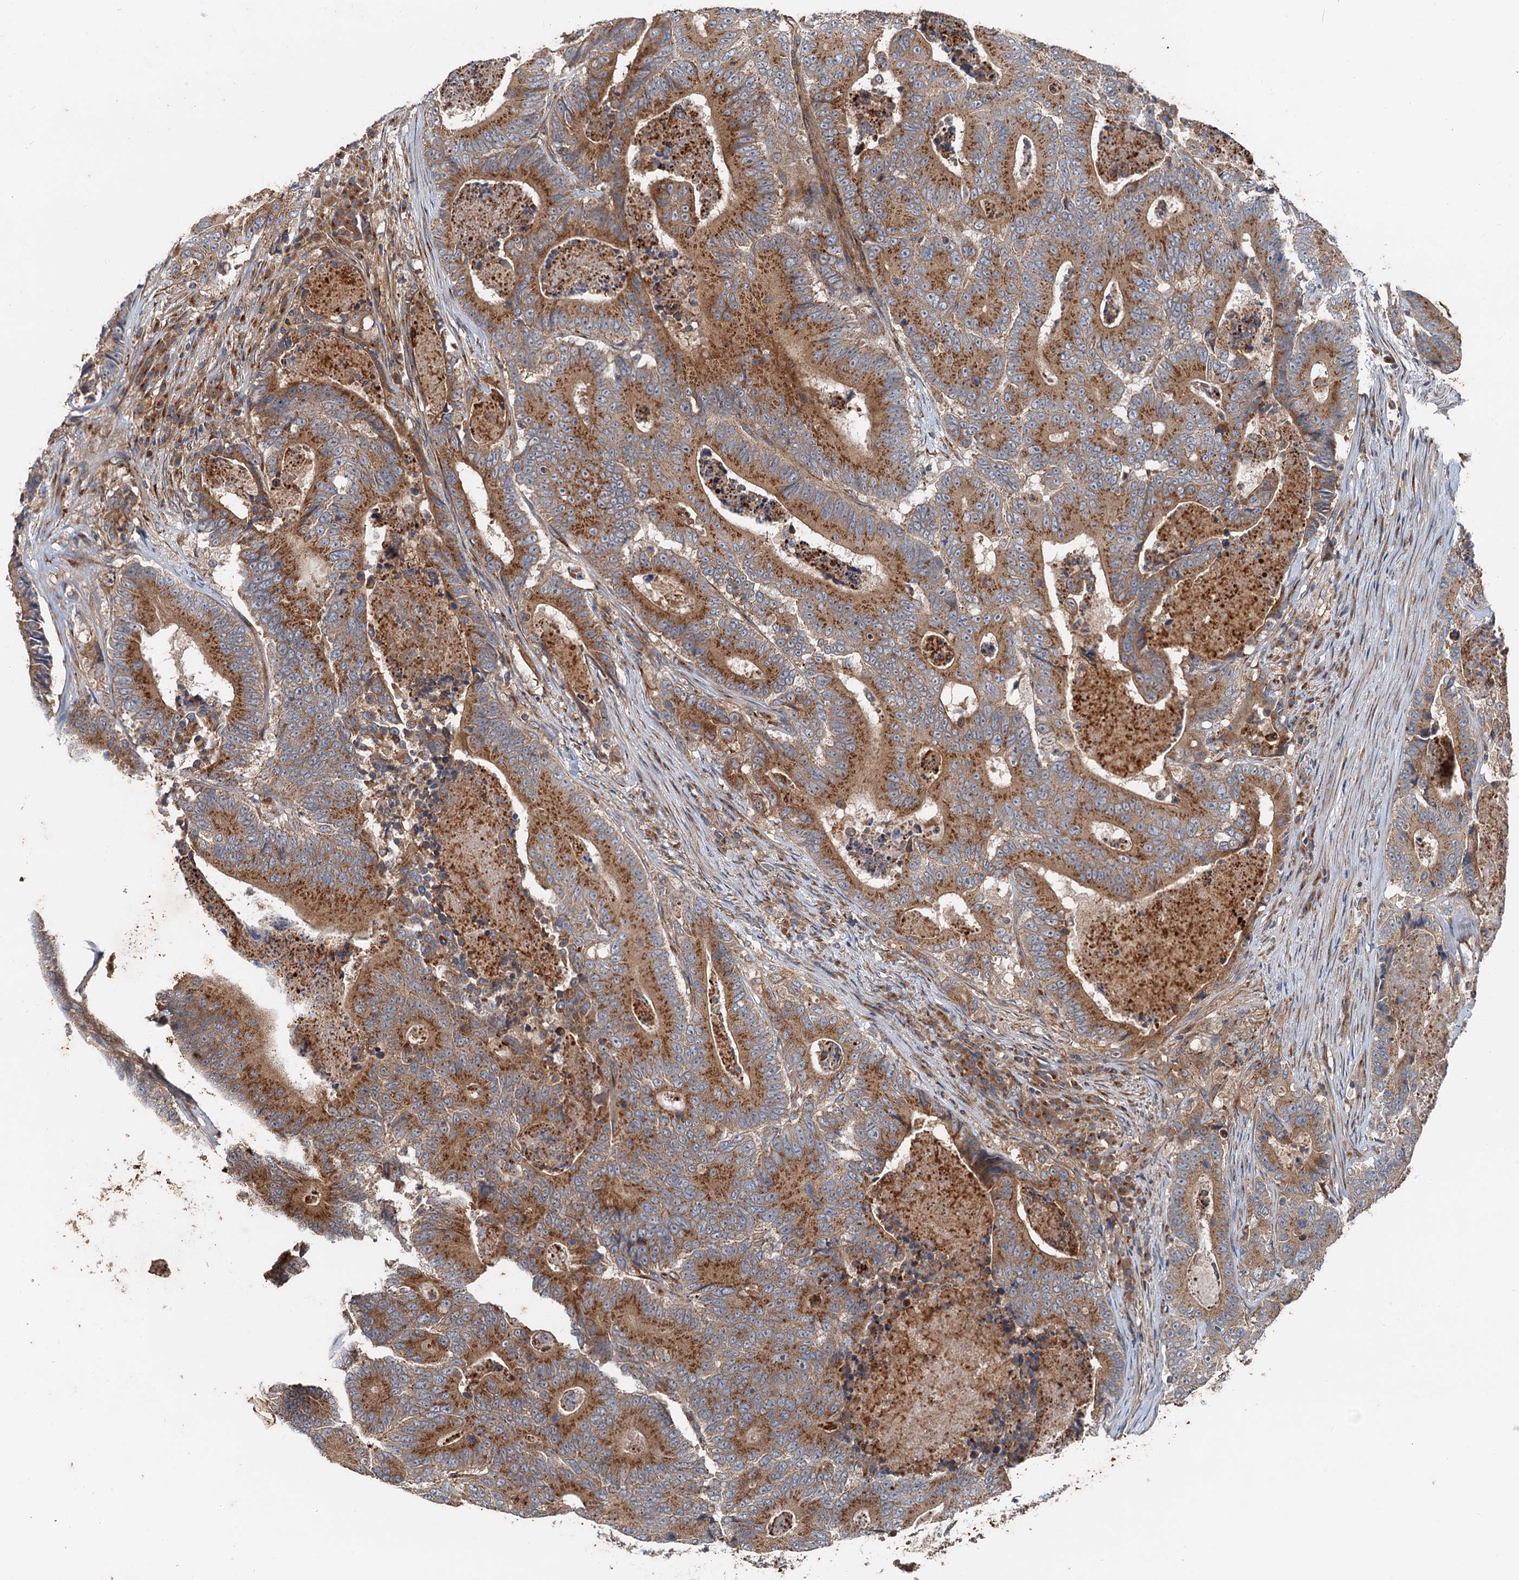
{"staining": {"intensity": "moderate", "quantity": ">75%", "location": "cytoplasmic/membranous"}, "tissue": "colorectal cancer", "cell_type": "Tumor cells", "image_type": "cancer", "snomed": [{"axis": "morphology", "description": "Adenocarcinoma, NOS"}, {"axis": "topography", "description": "Colon"}], "caption": "A histopathology image showing moderate cytoplasmic/membranous staining in approximately >75% of tumor cells in adenocarcinoma (colorectal), as visualized by brown immunohistochemical staining.", "gene": "ANKRD26", "patient": {"sex": "male", "age": 83}}